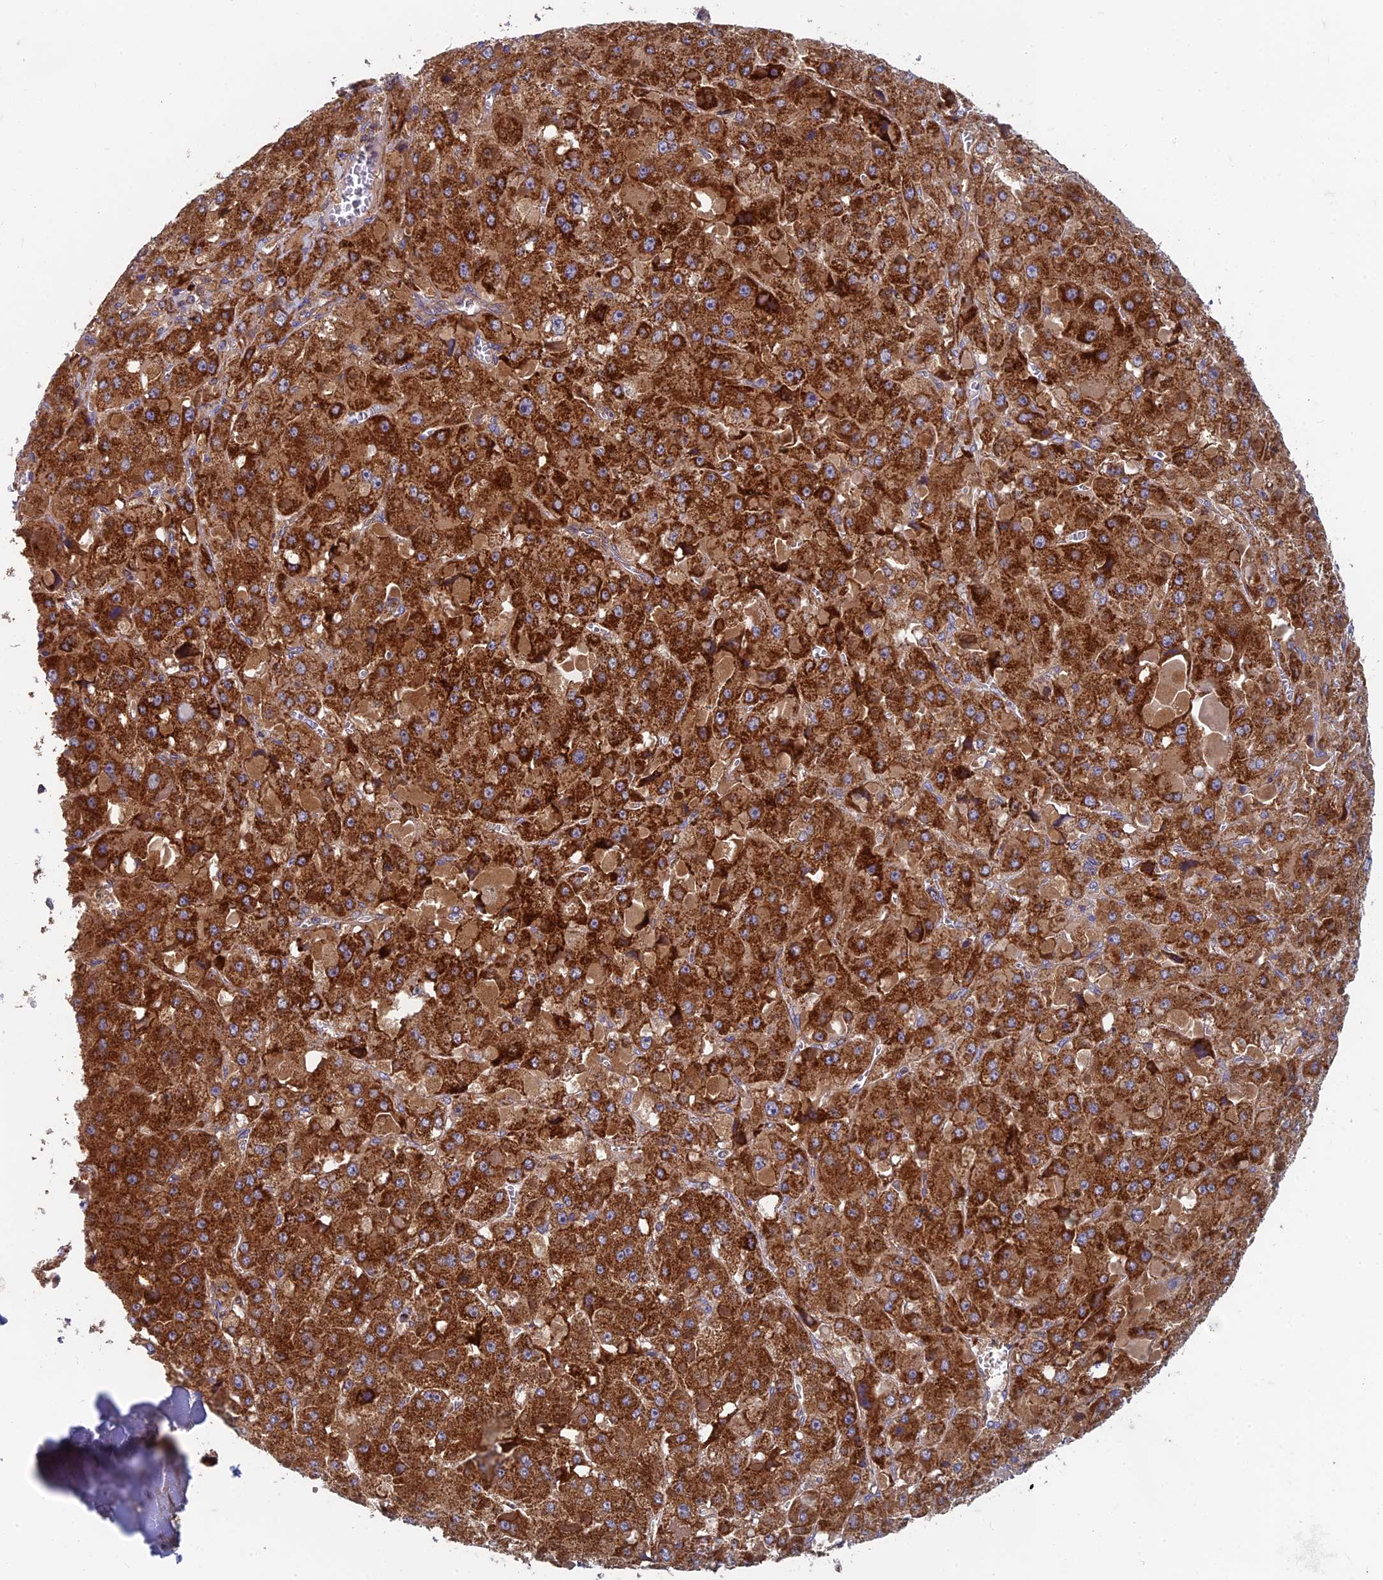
{"staining": {"intensity": "strong", "quantity": ">75%", "location": "cytoplasmic/membranous"}, "tissue": "liver cancer", "cell_type": "Tumor cells", "image_type": "cancer", "snomed": [{"axis": "morphology", "description": "Carcinoma, Hepatocellular, NOS"}, {"axis": "topography", "description": "Liver"}], "caption": "Immunohistochemical staining of human liver cancer (hepatocellular carcinoma) exhibits high levels of strong cytoplasmic/membranous staining in about >75% of tumor cells.", "gene": "MRPS9", "patient": {"sex": "female", "age": 73}}